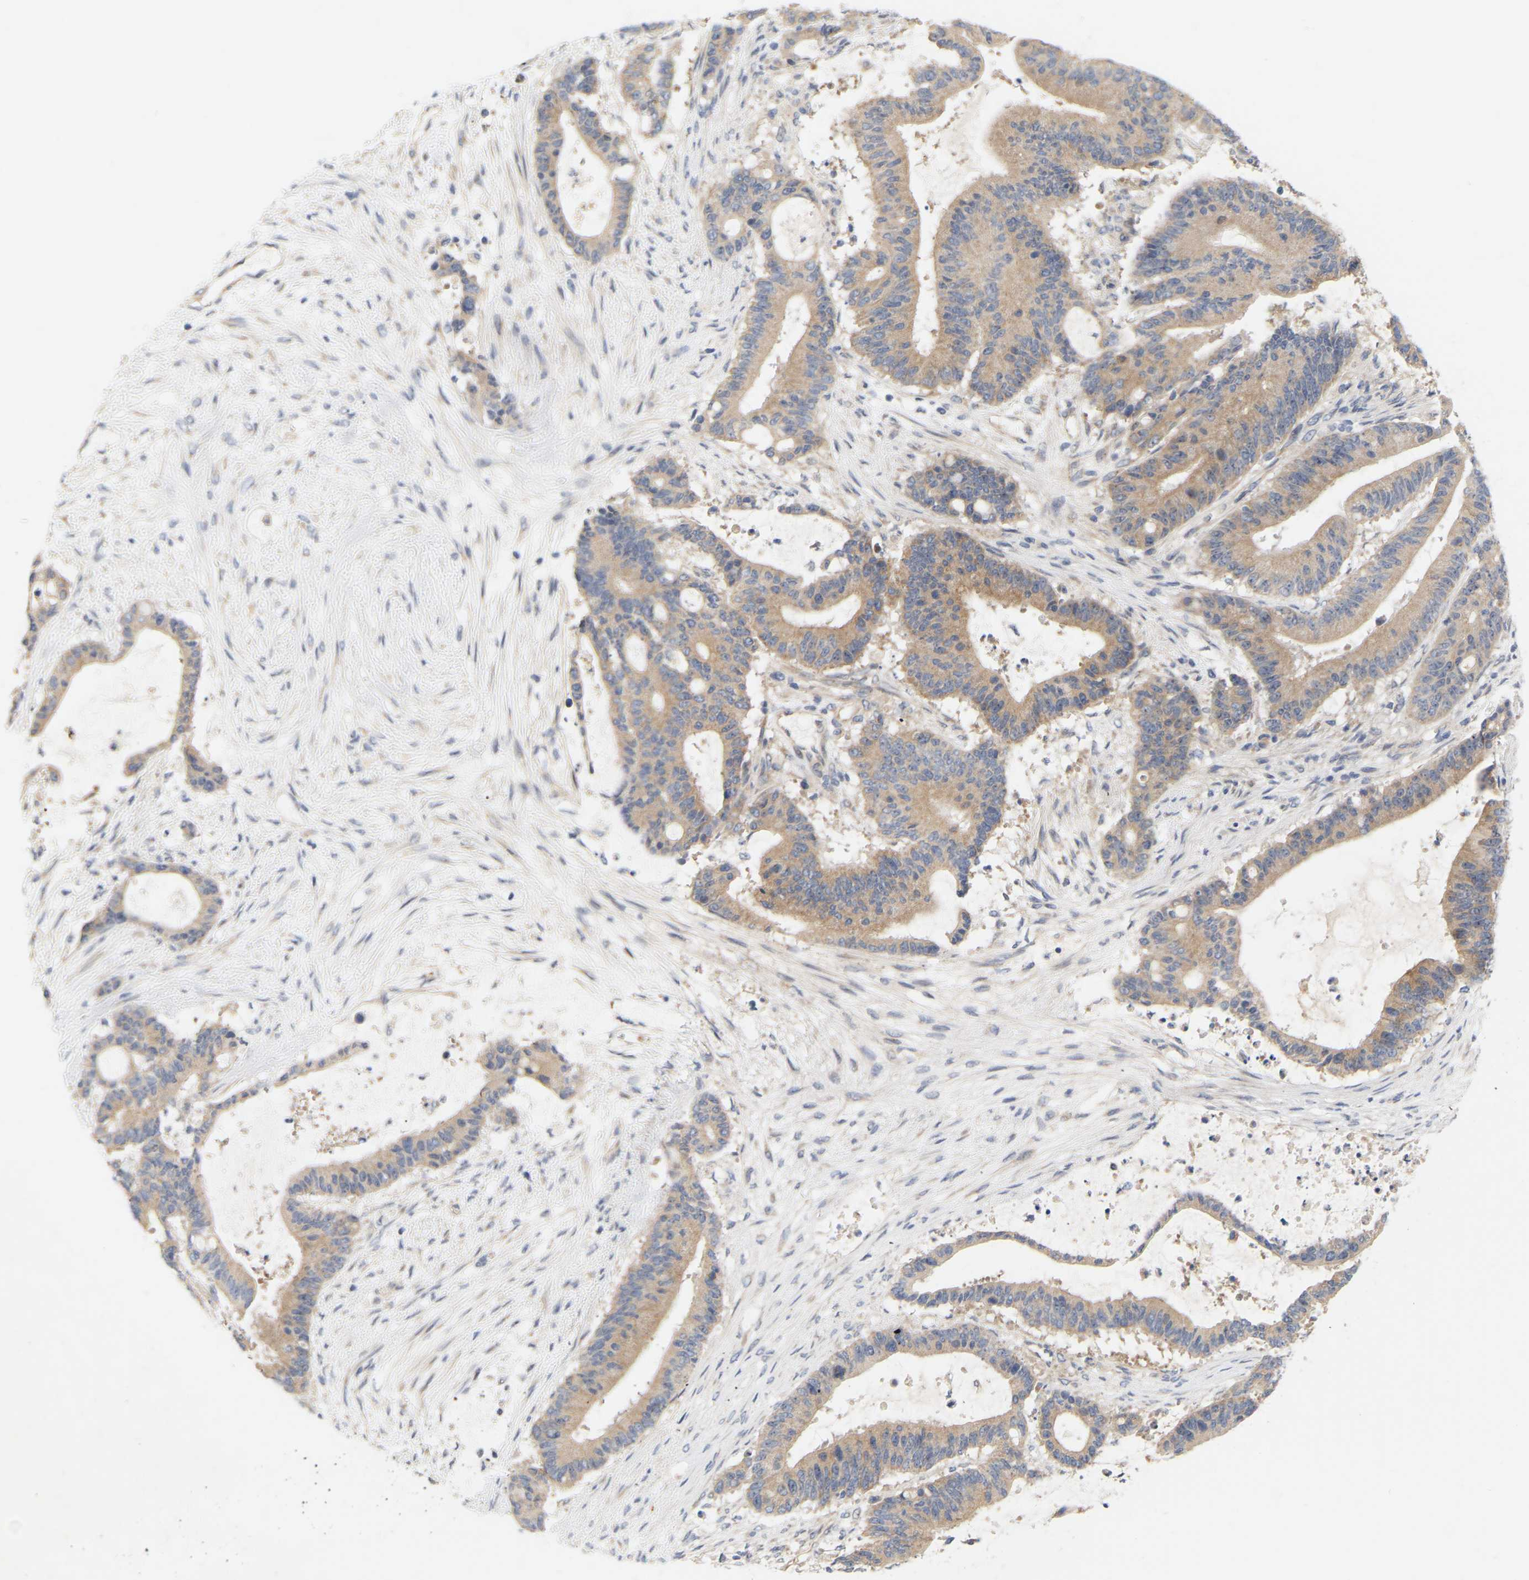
{"staining": {"intensity": "moderate", "quantity": ">75%", "location": "cytoplasmic/membranous"}, "tissue": "liver cancer", "cell_type": "Tumor cells", "image_type": "cancer", "snomed": [{"axis": "morphology", "description": "Cholangiocarcinoma"}, {"axis": "topography", "description": "Liver"}], "caption": "A histopathology image of human liver cancer (cholangiocarcinoma) stained for a protein demonstrates moderate cytoplasmic/membranous brown staining in tumor cells.", "gene": "MINDY4", "patient": {"sex": "female", "age": 73}}